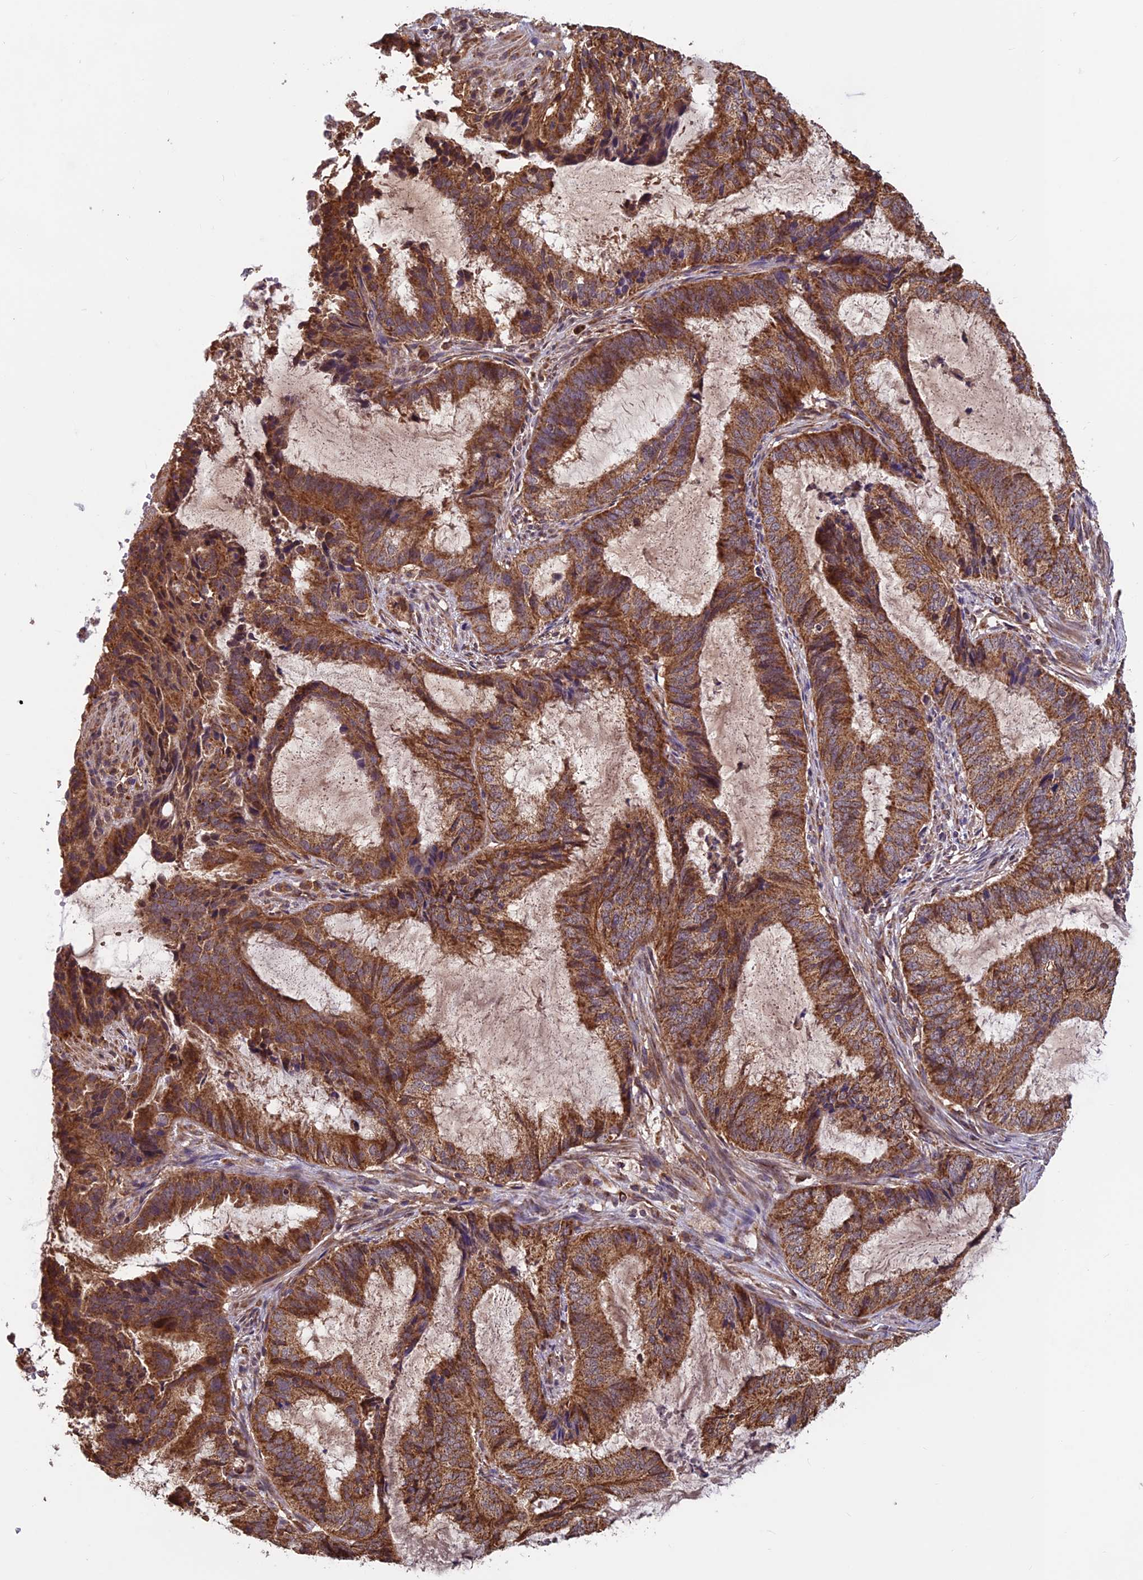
{"staining": {"intensity": "strong", "quantity": ">75%", "location": "cytoplasmic/membranous"}, "tissue": "endometrial cancer", "cell_type": "Tumor cells", "image_type": "cancer", "snomed": [{"axis": "morphology", "description": "Adenocarcinoma, NOS"}, {"axis": "topography", "description": "Endometrium"}], "caption": "There is high levels of strong cytoplasmic/membranous positivity in tumor cells of endometrial cancer (adenocarcinoma), as demonstrated by immunohistochemical staining (brown color).", "gene": "CCDC15", "patient": {"sex": "female", "age": 51}}